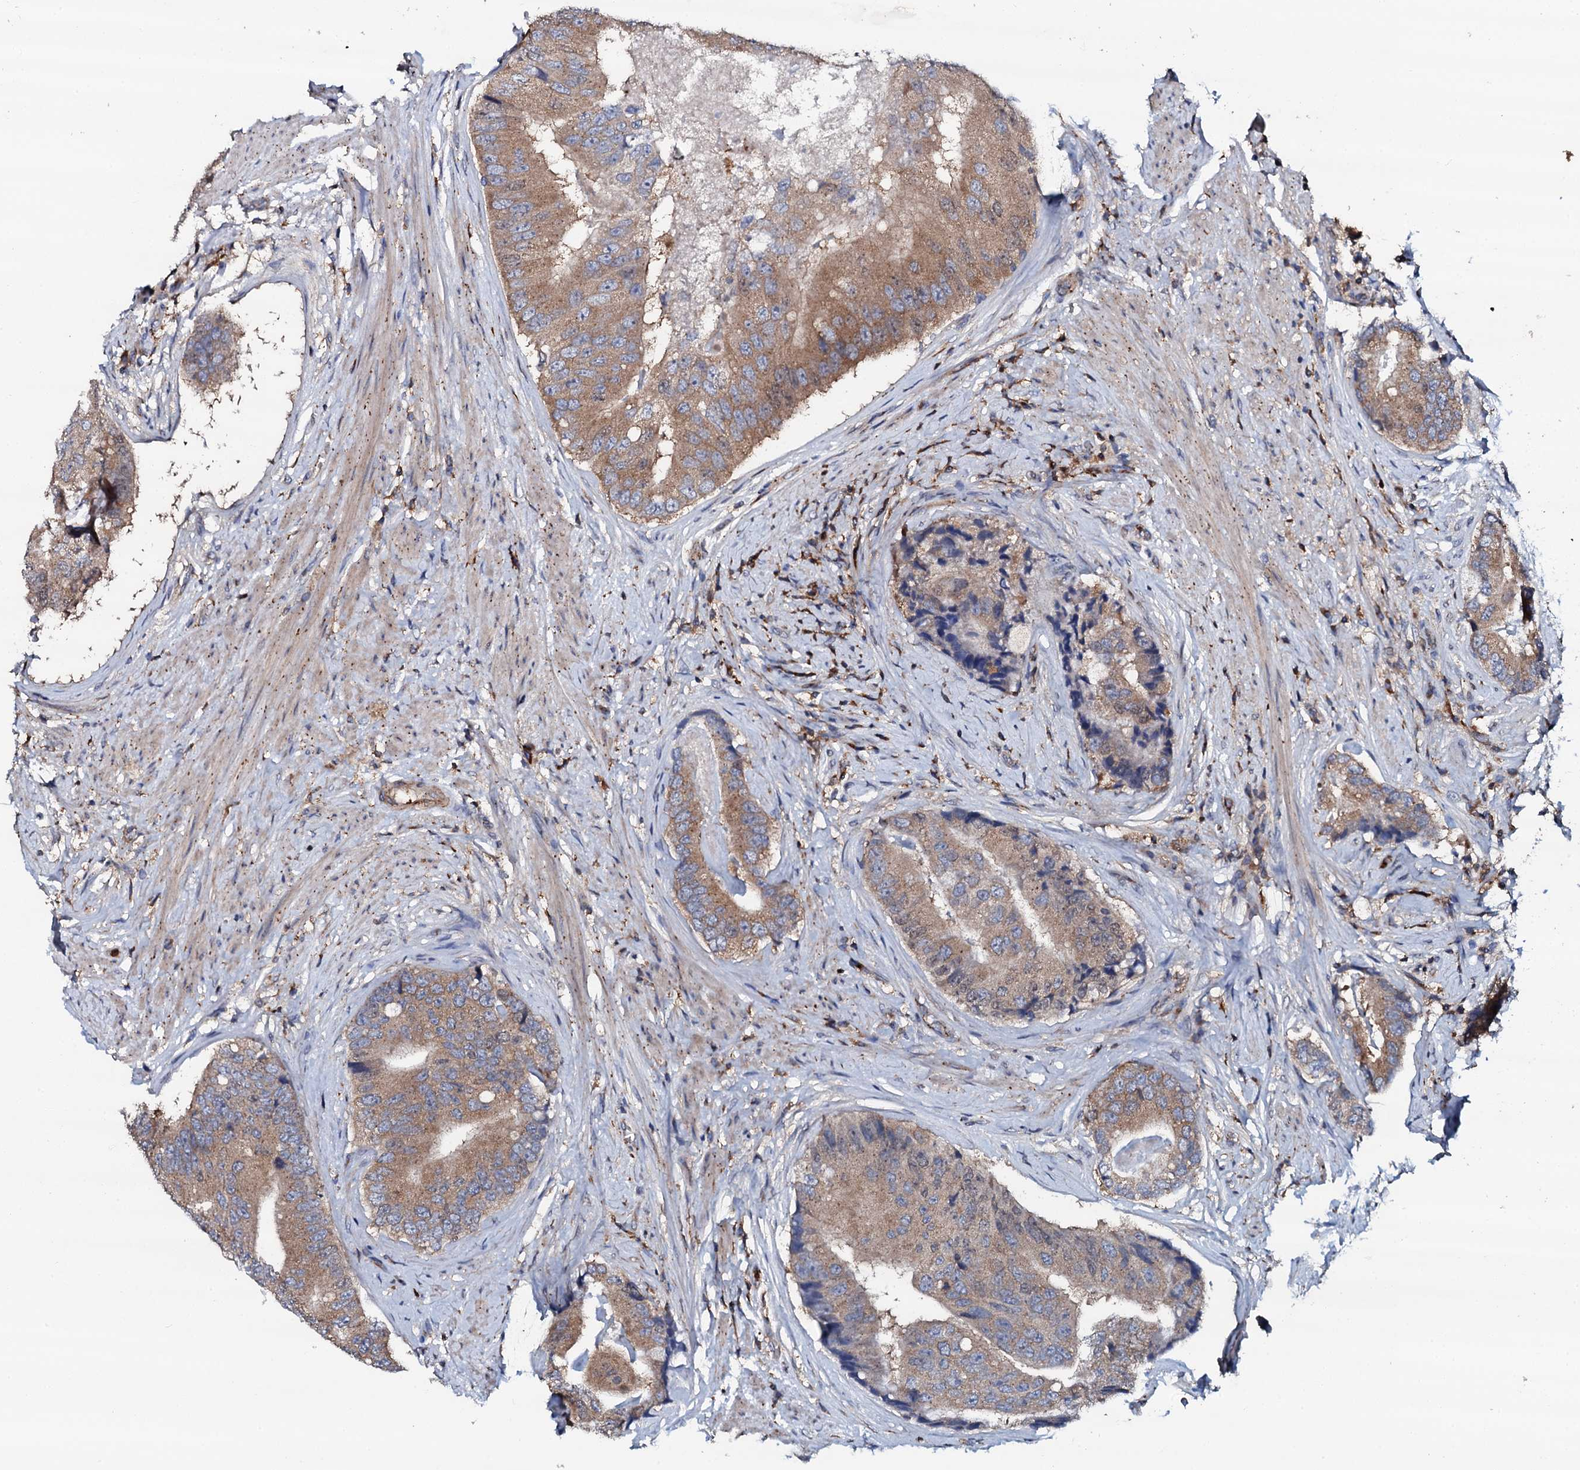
{"staining": {"intensity": "moderate", "quantity": ">75%", "location": "cytoplasmic/membranous"}, "tissue": "prostate cancer", "cell_type": "Tumor cells", "image_type": "cancer", "snomed": [{"axis": "morphology", "description": "Adenocarcinoma, High grade"}, {"axis": "topography", "description": "Prostate"}], "caption": "Immunohistochemistry staining of prostate cancer (adenocarcinoma (high-grade)), which displays medium levels of moderate cytoplasmic/membranous staining in approximately >75% of tumor cells indicating moderate cytoplasmic/membranous protein expression. The staining was performed using DAB (brown) for protein detection and nuclei were counterstained in hematoxylin (blue).", "gene": "GRK2", "patient": {"sex": "male", "age": 70}}